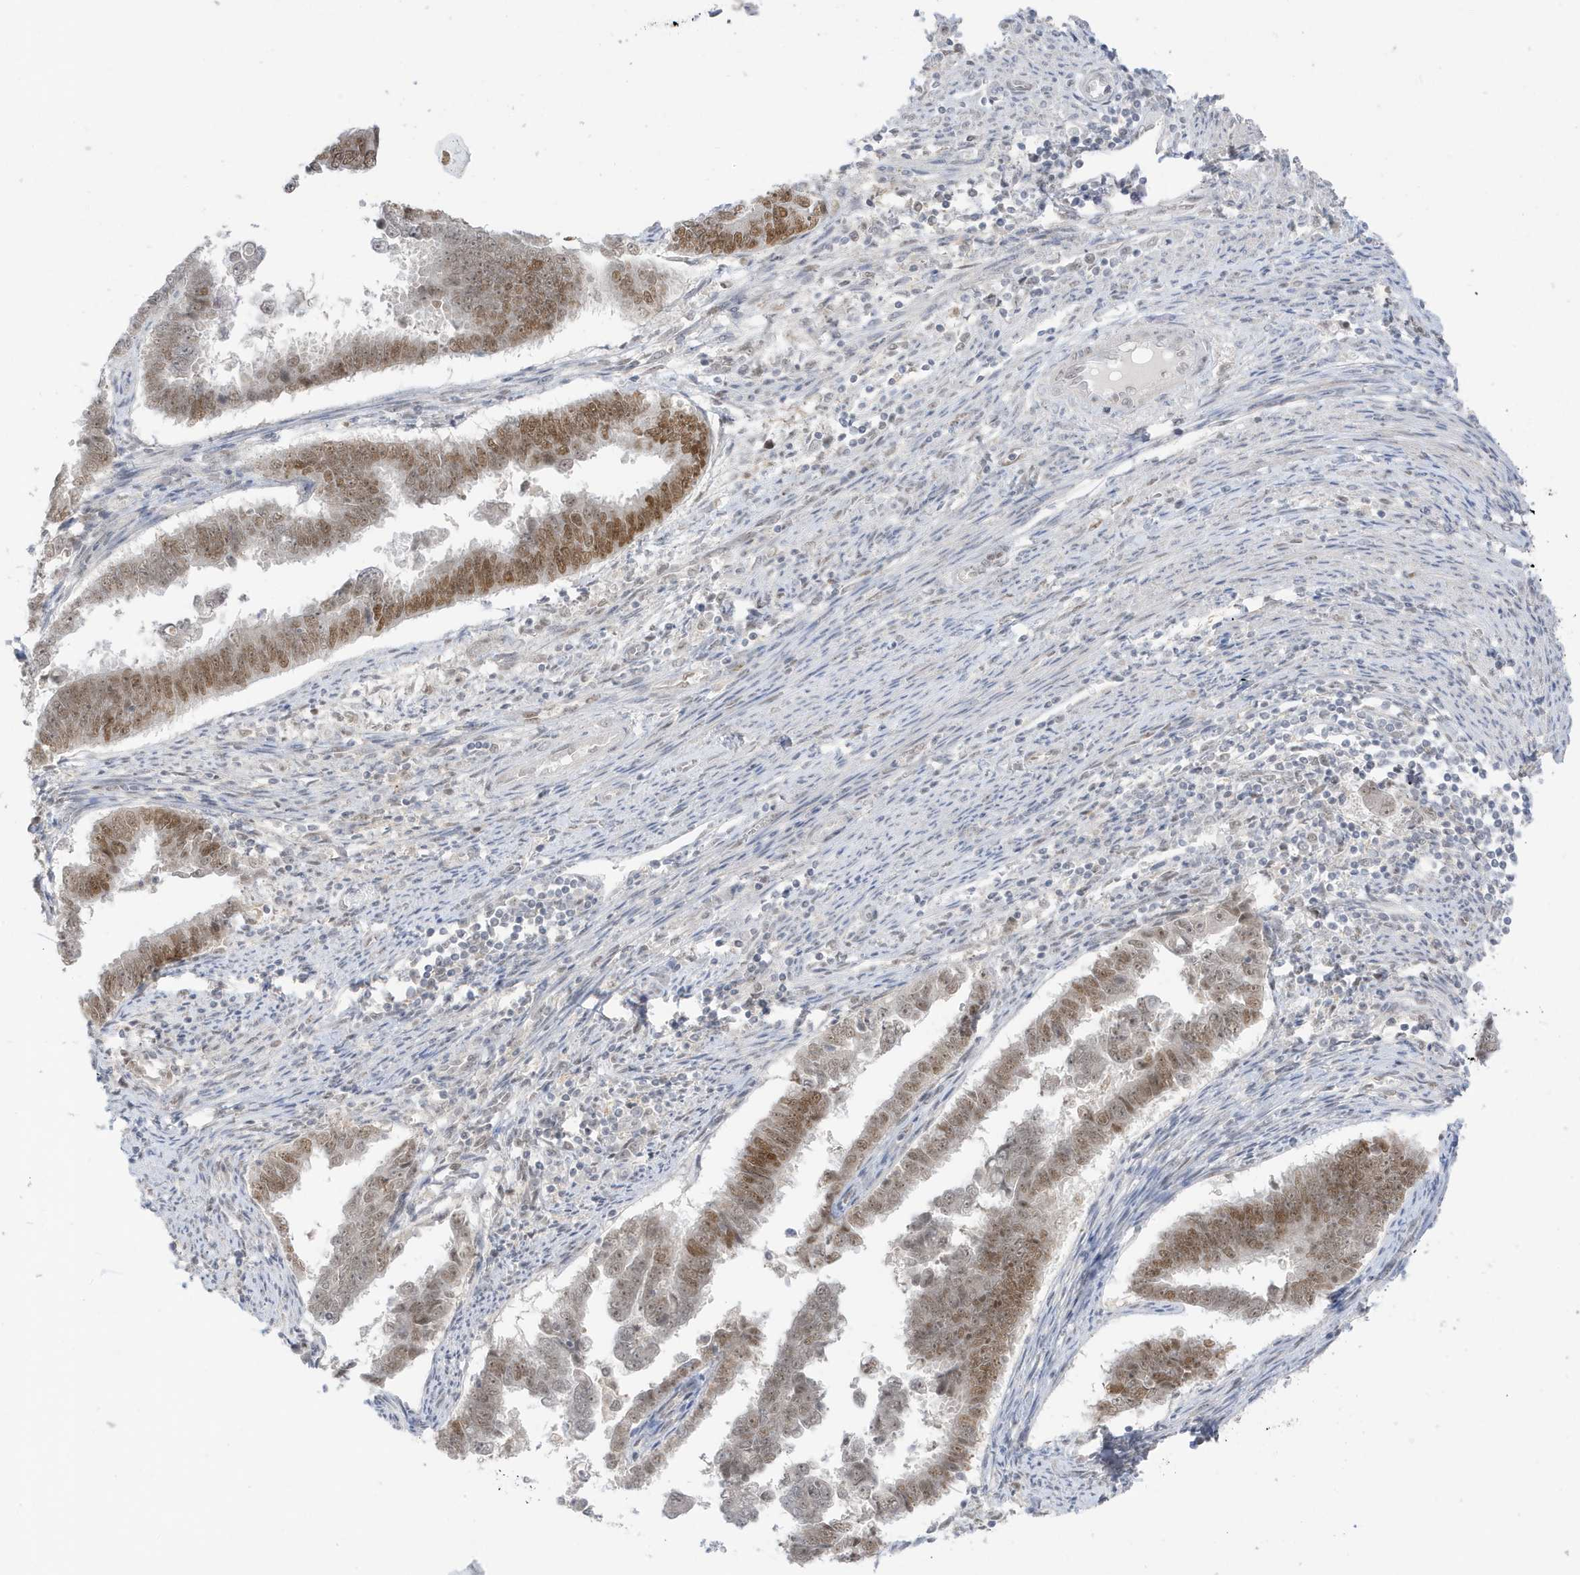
{"staining": {"intensity": "moderate", "quantity": ">75%", "location": "nuclear"}, "tissue": "endometrial cancer", "cell_type": "Tumor cells", "image_type": "cancer", "snomed": [{"axis": "morphology", "description": "Adenocarcinoma, NOS"}, {"axis": "topography", "description": "Endometrium"}], "caption": "Adenocarcinoma (endometrial) tissue exhibits moderate nuclear positivity in about >75% of tumor cells, visualized by immunohistochemistry. The protein is shown in brown color, while the nuclei are stained blue.", "gene": "MSL3", "patient": {"sex": "female", "age": 75}}